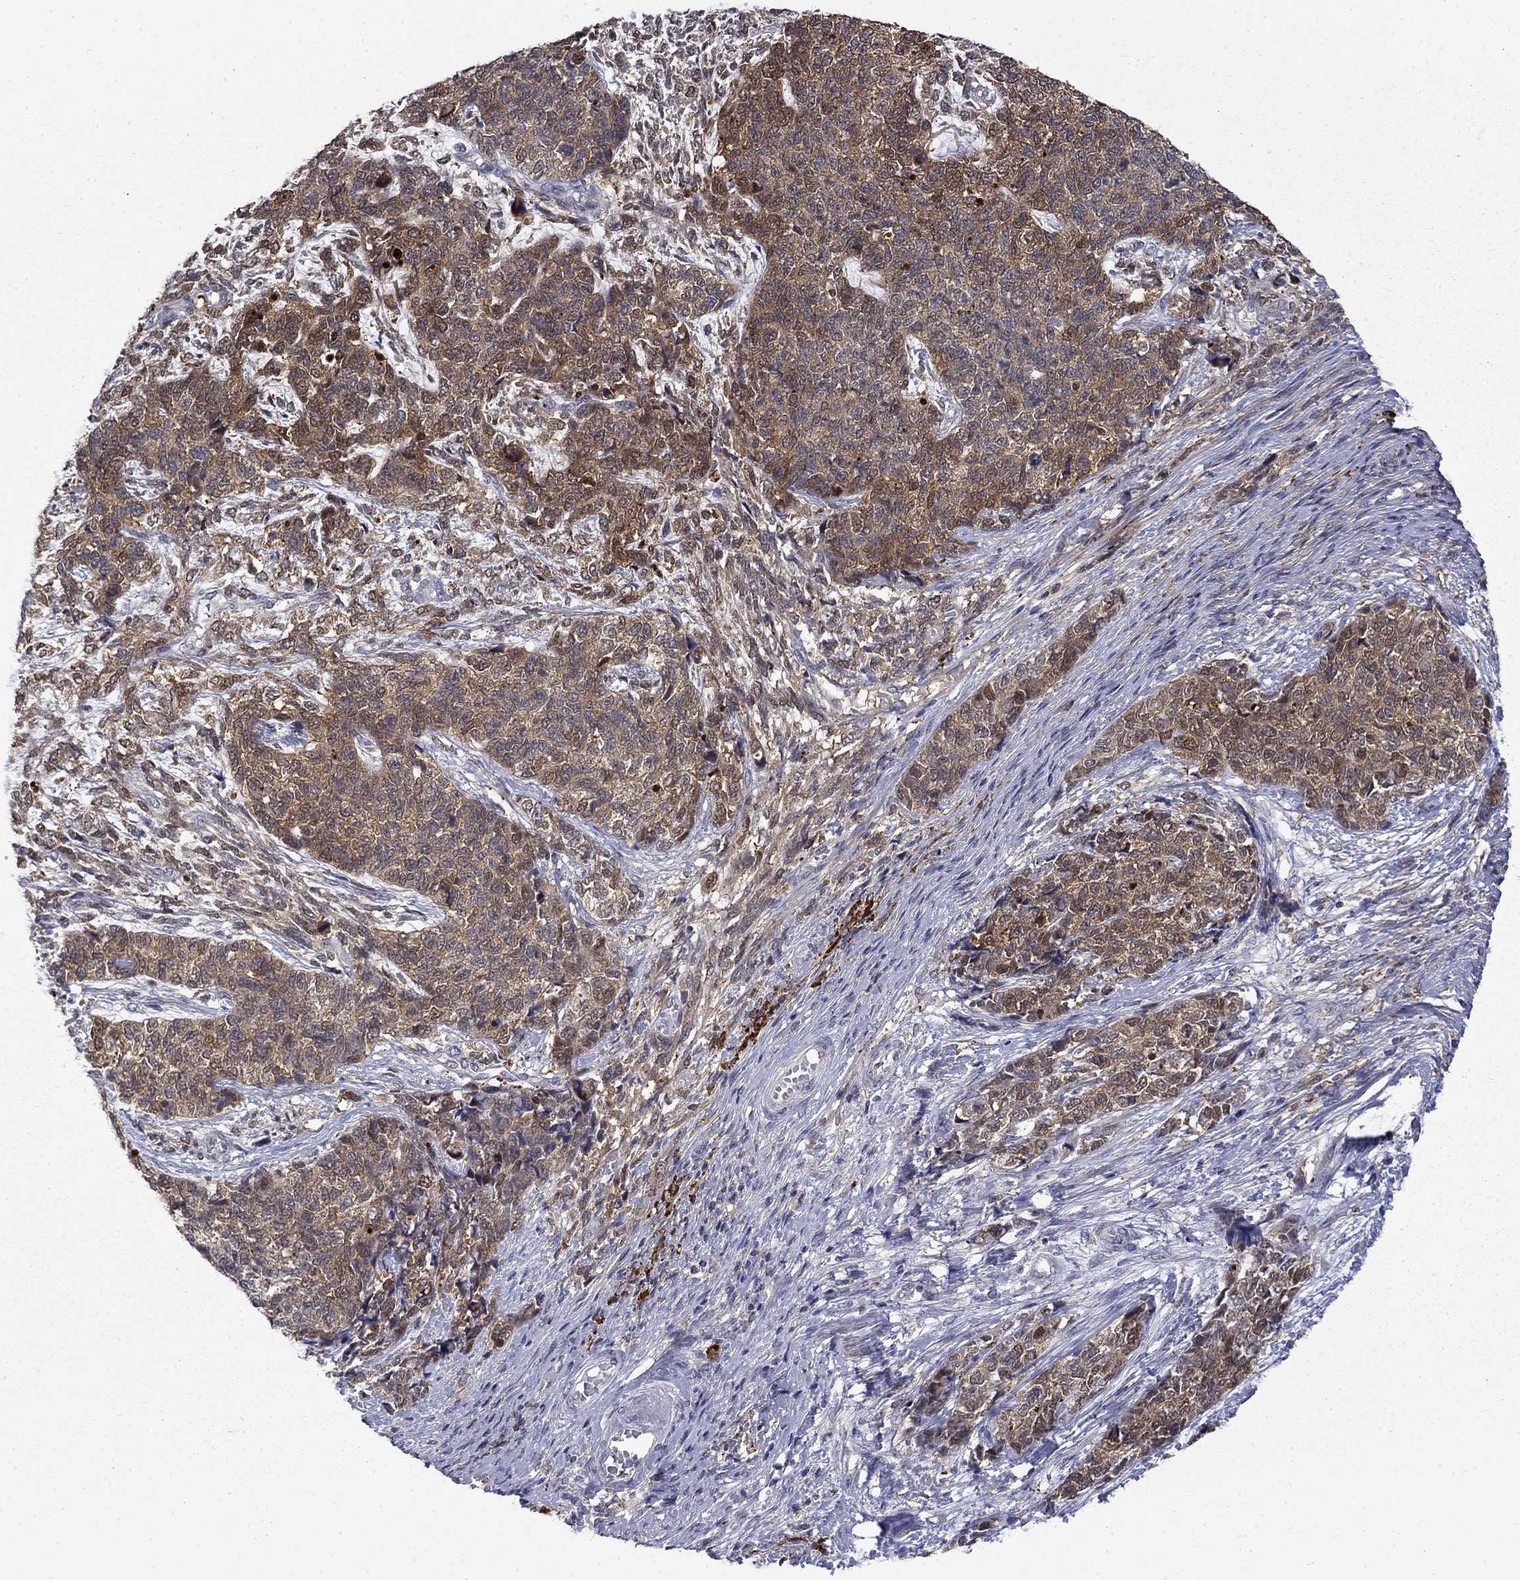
{"staining": {"intensity": "moderate", "quantity": ">75%", "location": "cytoplasmic/membranous"}, "tissue": "cervical cancer", "cell_type": "Tumor cells", "image_type": "cancer", "snomed": [{"axis": "morphology", "description": "Squamous cell carcinoma, NOS"}, {"axis": "topography", "description": "Cervix"}], "caption": "Tumor cells show moderate cytoplasmic/membranous staining in about >75% of cells in cervical squamous cell carcinoma. The staining was performed using DAB (3,3'-diaminobenzidine) to visualize the protein expression in brown, while the nuclei were stained in blue with hematoxylin (Magnification: 20x).", "gene": "PCBP3", "patient": {"sex": "female", "age": 63}}